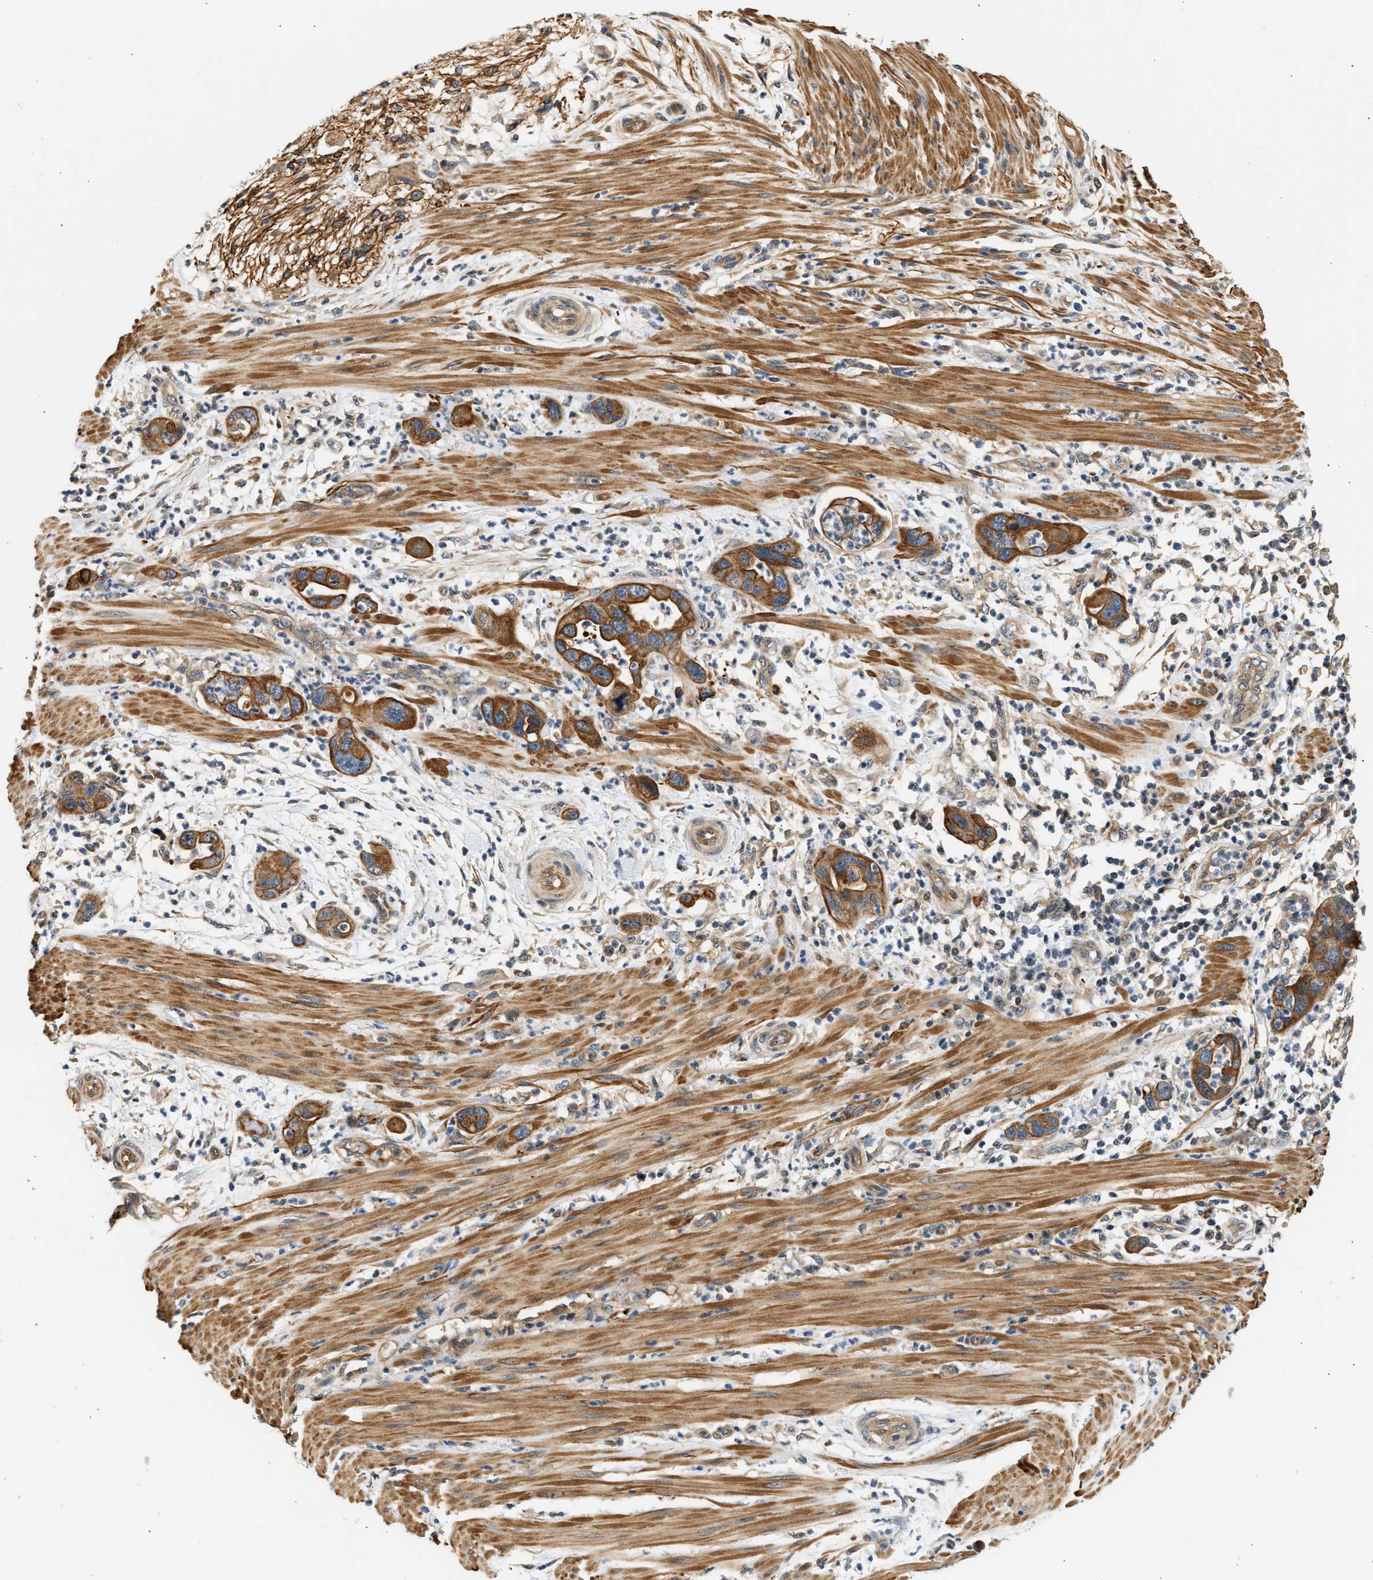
{"staining": {"intensity": "strong", "quantity": ">75%", "location": "cytoplasmic/membranous"}, "tissue": "pancreatic cancer", "cell_type": "Tumor cells", "image_type": "cancer", "snomed": [{"axis": "morphology", "description": "Adenocarcinoma, NOS"}, {"axis": "topography", "description": "Pancreas"}], "caption": "The micrograph displays a brown stain indicating the presence of a protein in the cytoplasmic/membranous of tumor cells in pancreatic adenocarcinoma. (IHC, brightfield microscopy, high magnification).", "gene": "WDR31", "patient": {"sex": "female", "age": 71}}